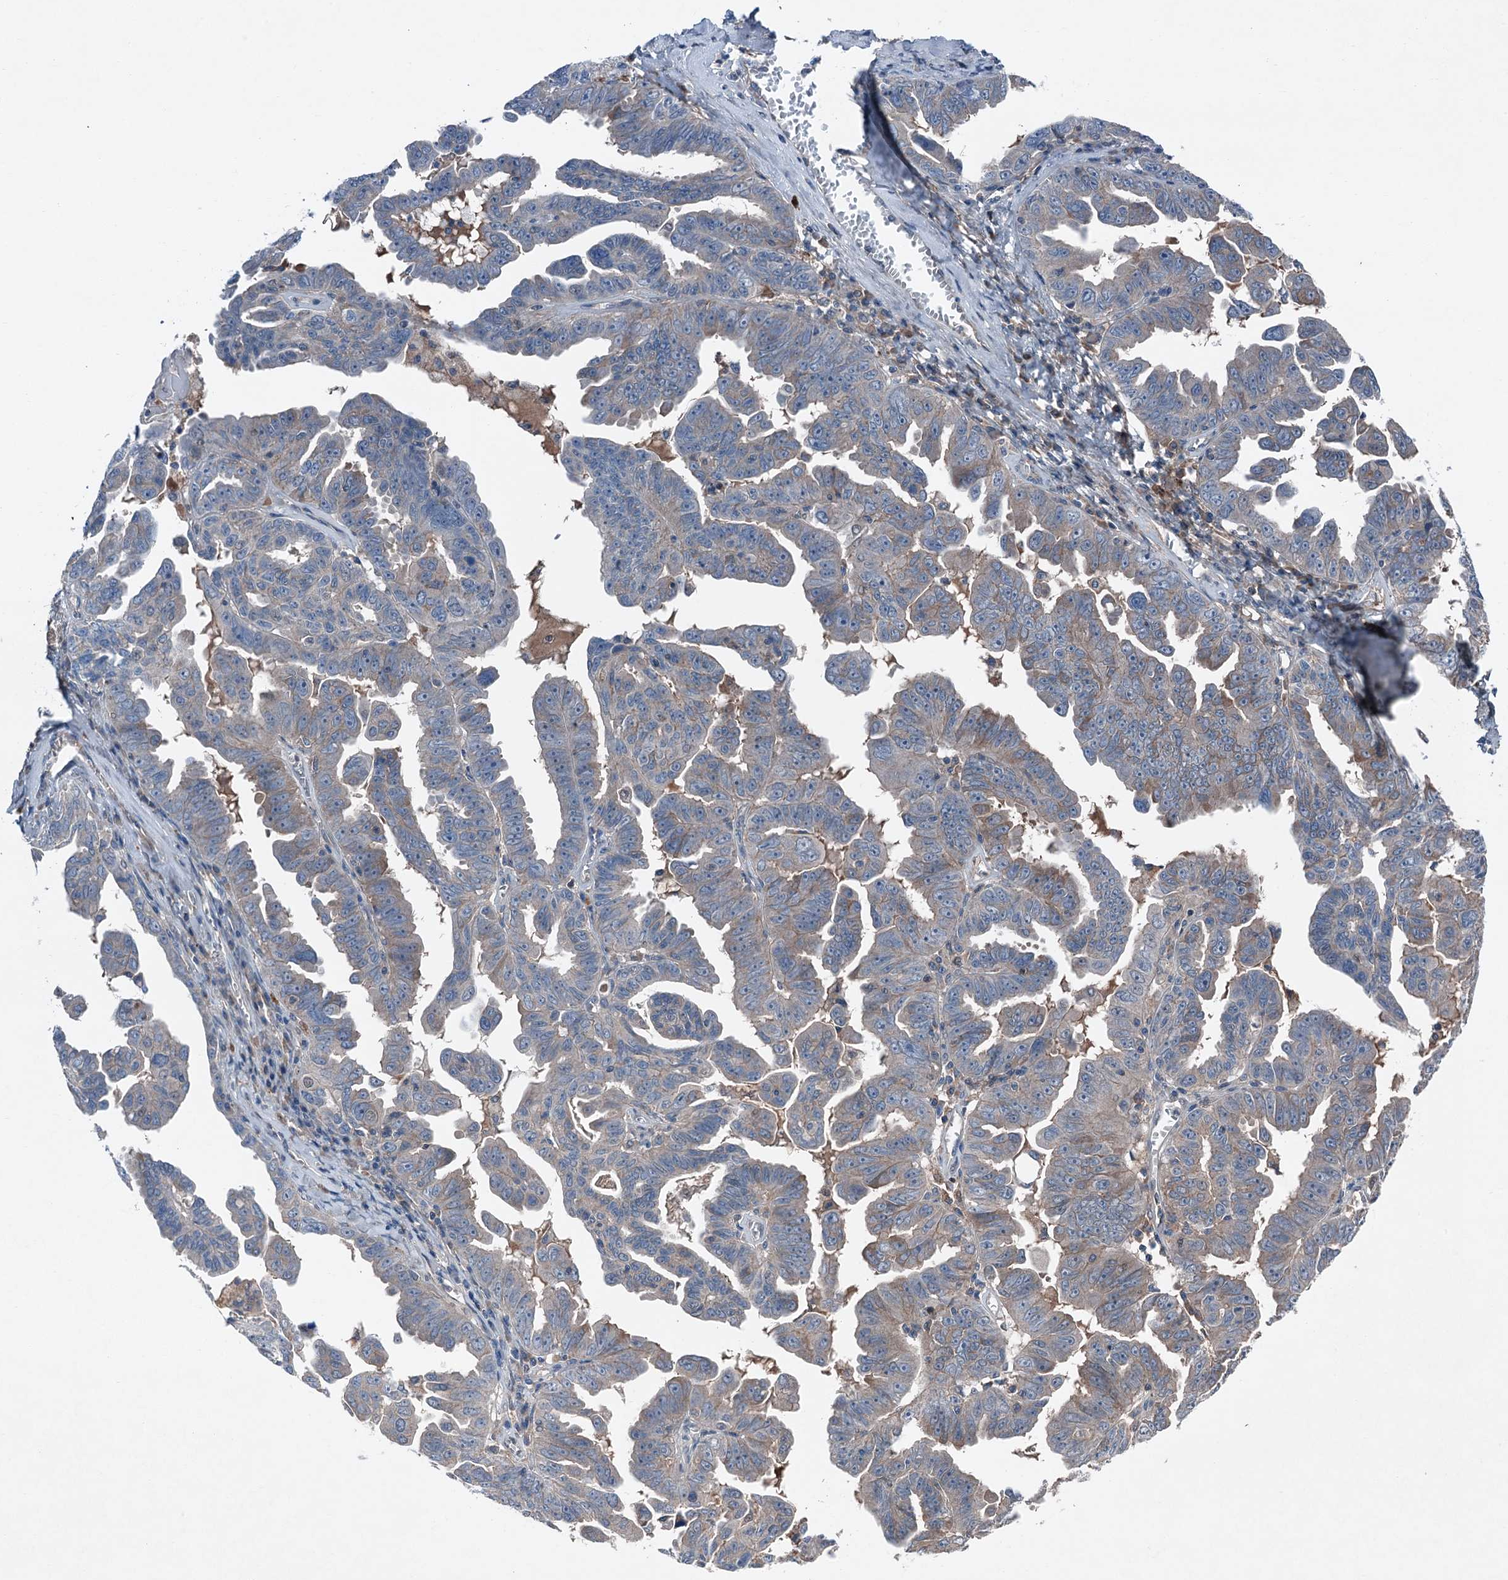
{"staining": {"intensity": "weak", "quantity": "25%-75%", "location": "cytoplasmic/membranous"}, "tissue": "ovarian cancer", "cell_type": "Tumor cells", "image_type": "cancer", "snomed": [{"axis": "morphology", "description": "Carcinoma, endometroid"}, {"axis": "topography", "description": "Ovary"}], "caption": "The micrograph reveals a brown stain indicating the presence of a protein in the cytoplasmic/membranous of tumor cells in endometroid carcinoma (ovarian).", "gene": "SLC2A10", "patient": {"sex": "female", "age": 62}}